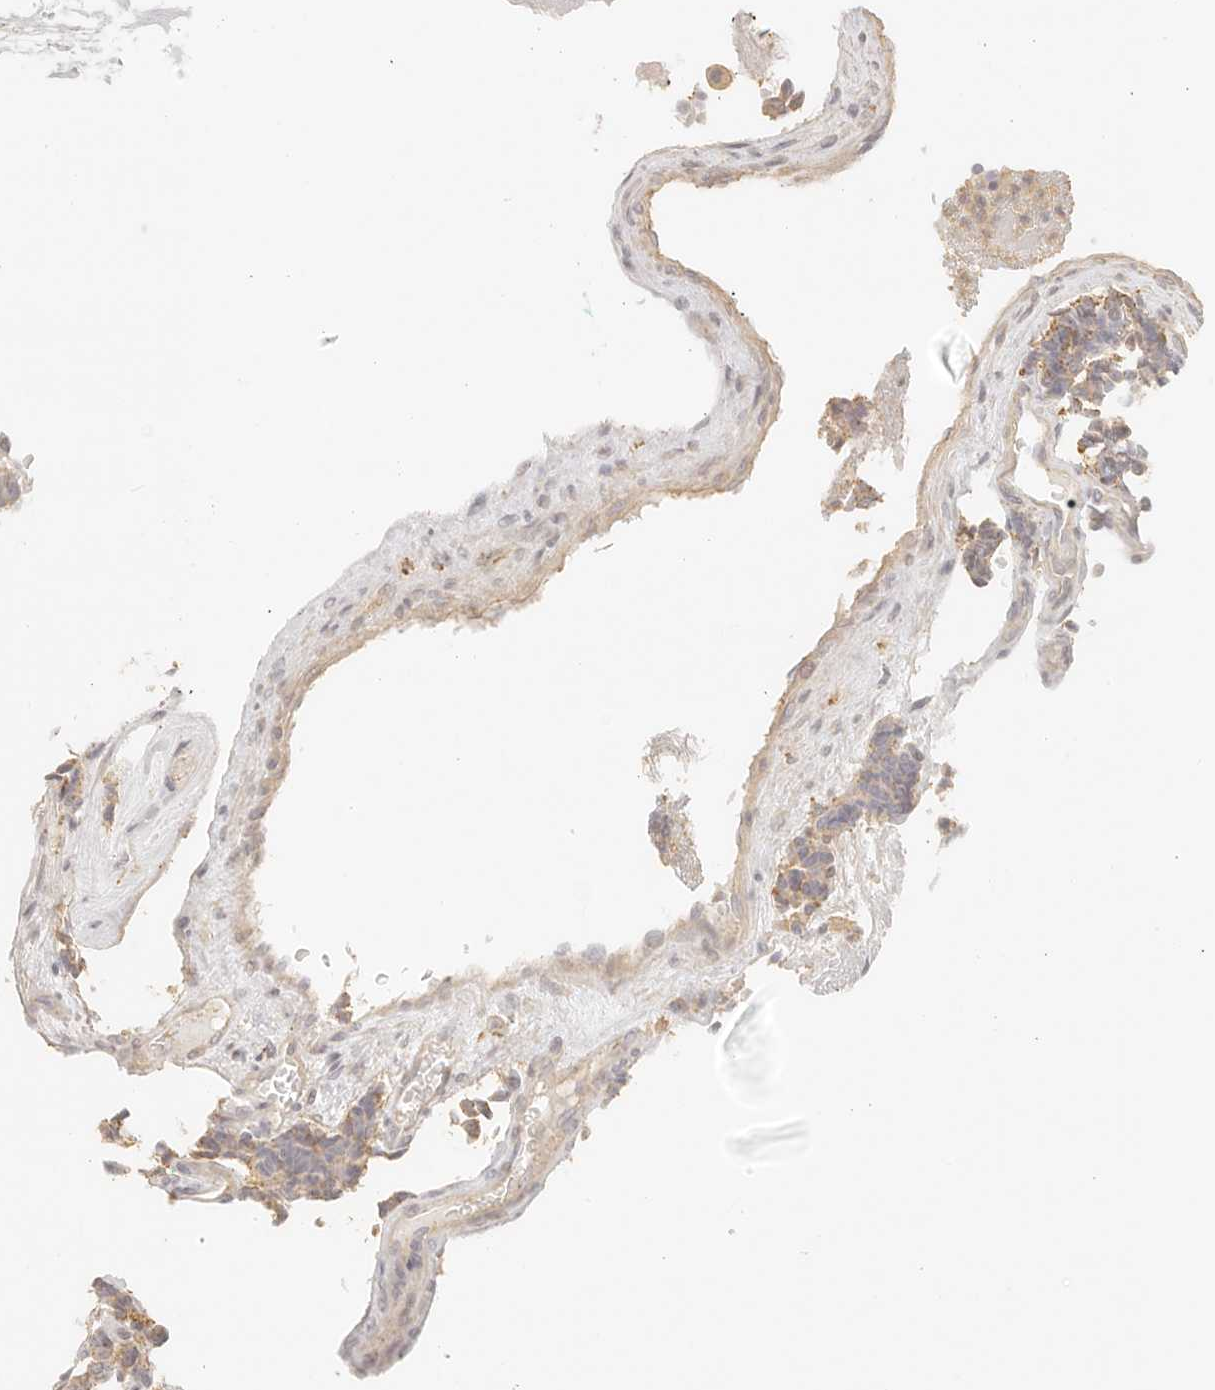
{"staining": {"intensity": "weak", "quantity": "<25%", "location": "cytoplasmic/membranous"}, "tissue": "carcinoid", "cell_type": "Tumor cells", "image_type": "cancer", "snomed": [{"axis": "morphology", "description": "Carcinoid, malignant, NOS"}, {"axis": "topography", "description": "Pancreas"}], "caption": "Immunohistochemistry (IHC) micrograph of neoplastic tissue: human carcinoid stained with DAB (3,3'-diaminobenzidine) displays no significant protein expression in tumor cells.", "gene": "CNMD", "patient": {"sex": "female", "age": 54}}